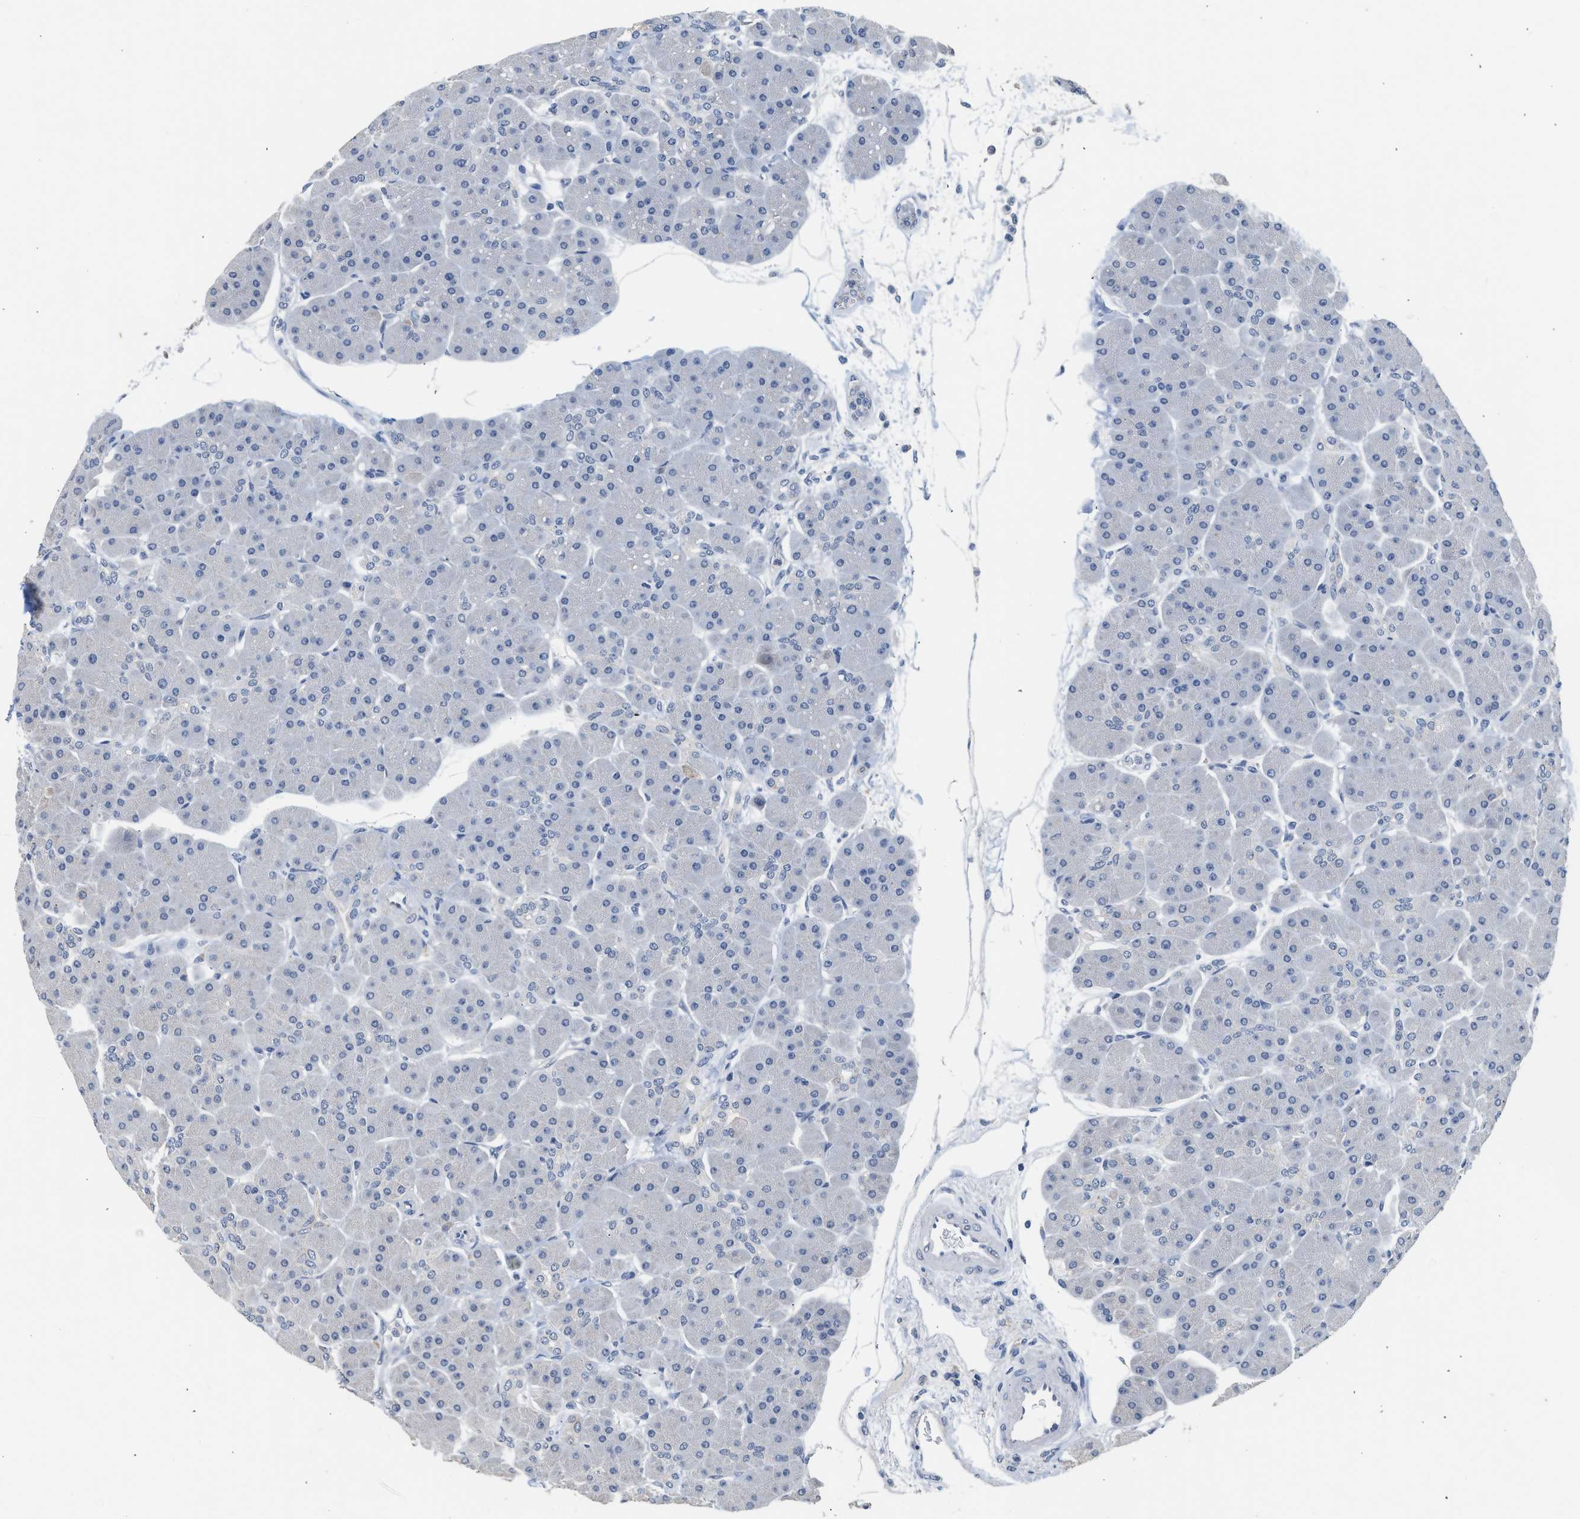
{"staining": {"intensity": "negative", "quantity": "none", "location": "none"}, "tissue": "pancreas", "cell_type": "Exocrine glandular cells", "image_type": "normal", "snomed": [{"axis": "morphology", "description": "Normal tissue, NOS"}, {"axis": "topography", "description": "Pancreas"}], "caption": "Human pancreas stained for a protein using IHC demonstrates no staining in exocrine glandular cells.", "gene": "CSF3R", "patient": {"sex": "male", "age": 66}}